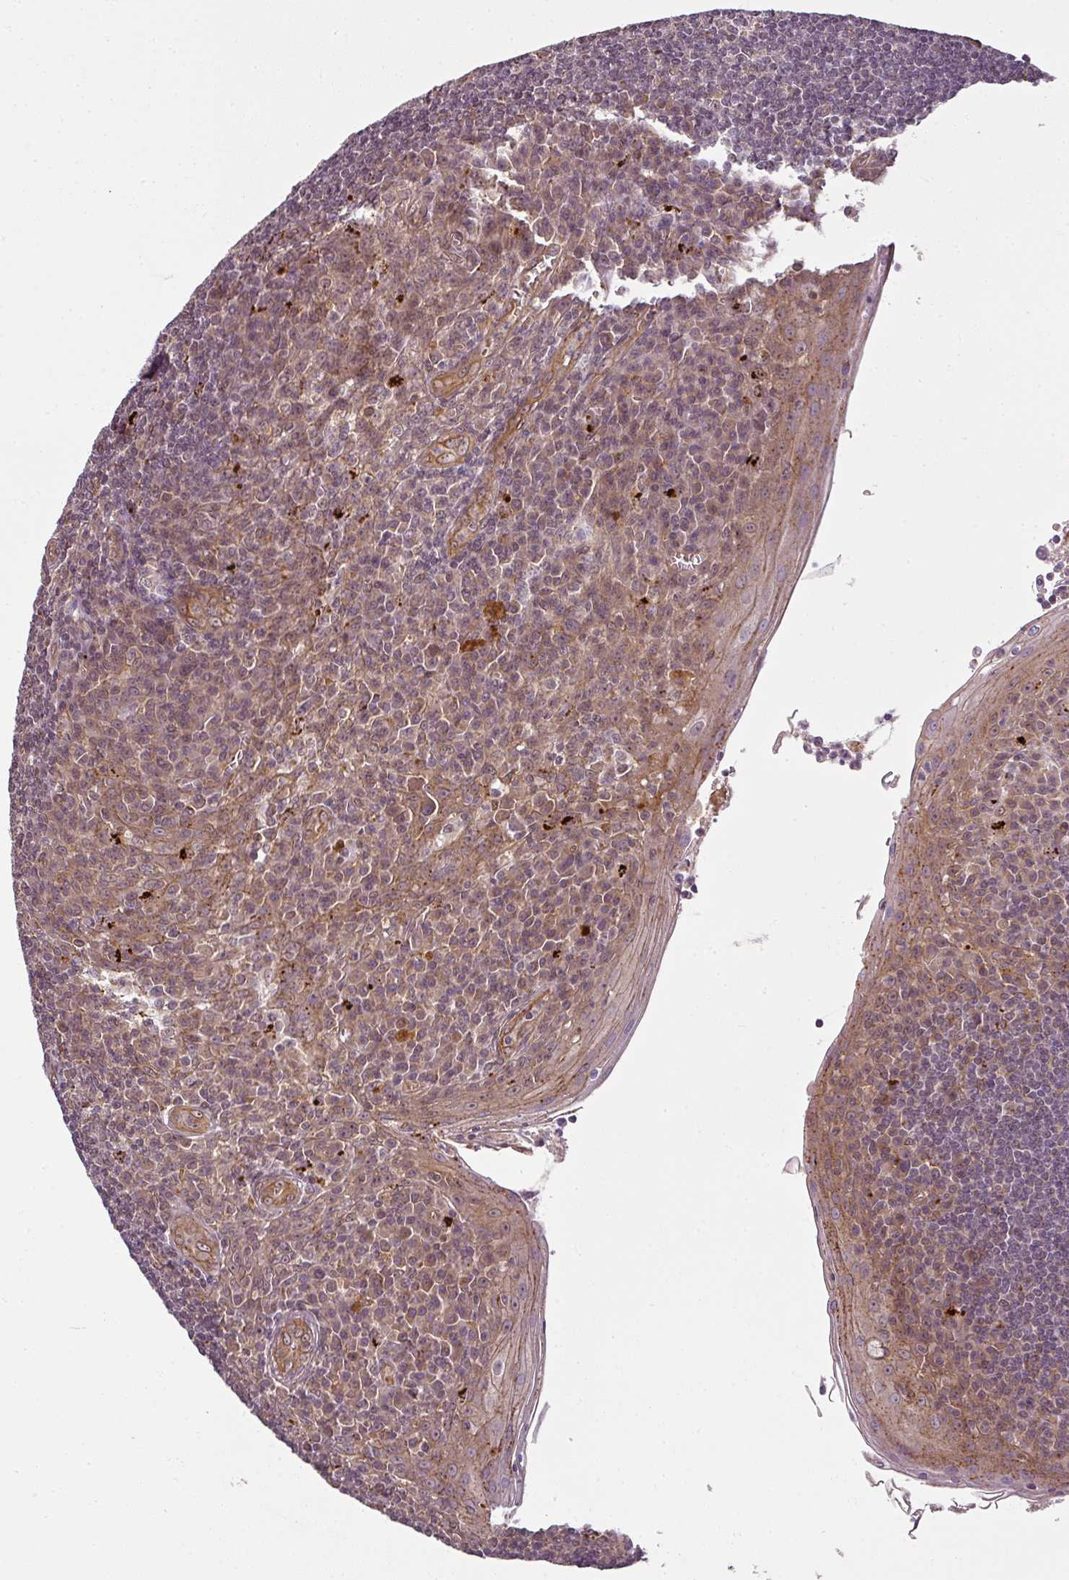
{"staining": {"intensity": "moderate", "quantity": ">75%", "location": "cytoplasmic/membranous"}, "tissue": "tonsil", "cell_type": "Germinal center cells", "image_type": "normal", "snomed": [{"axis": "morphology", "description": "Normal tissue, NOS"}, {"axis": "topography", "description": "Tonsil"}], "caption": "Tonsil stained with IHC shows moderate cytoplasmic/membranous positivity in approximately >75% of germinal center cells. (Brightfield microscopy of DAB IHC at high magnification).", "gene": "DIMT1", "patient": {"sex": "male", "age": 27}}